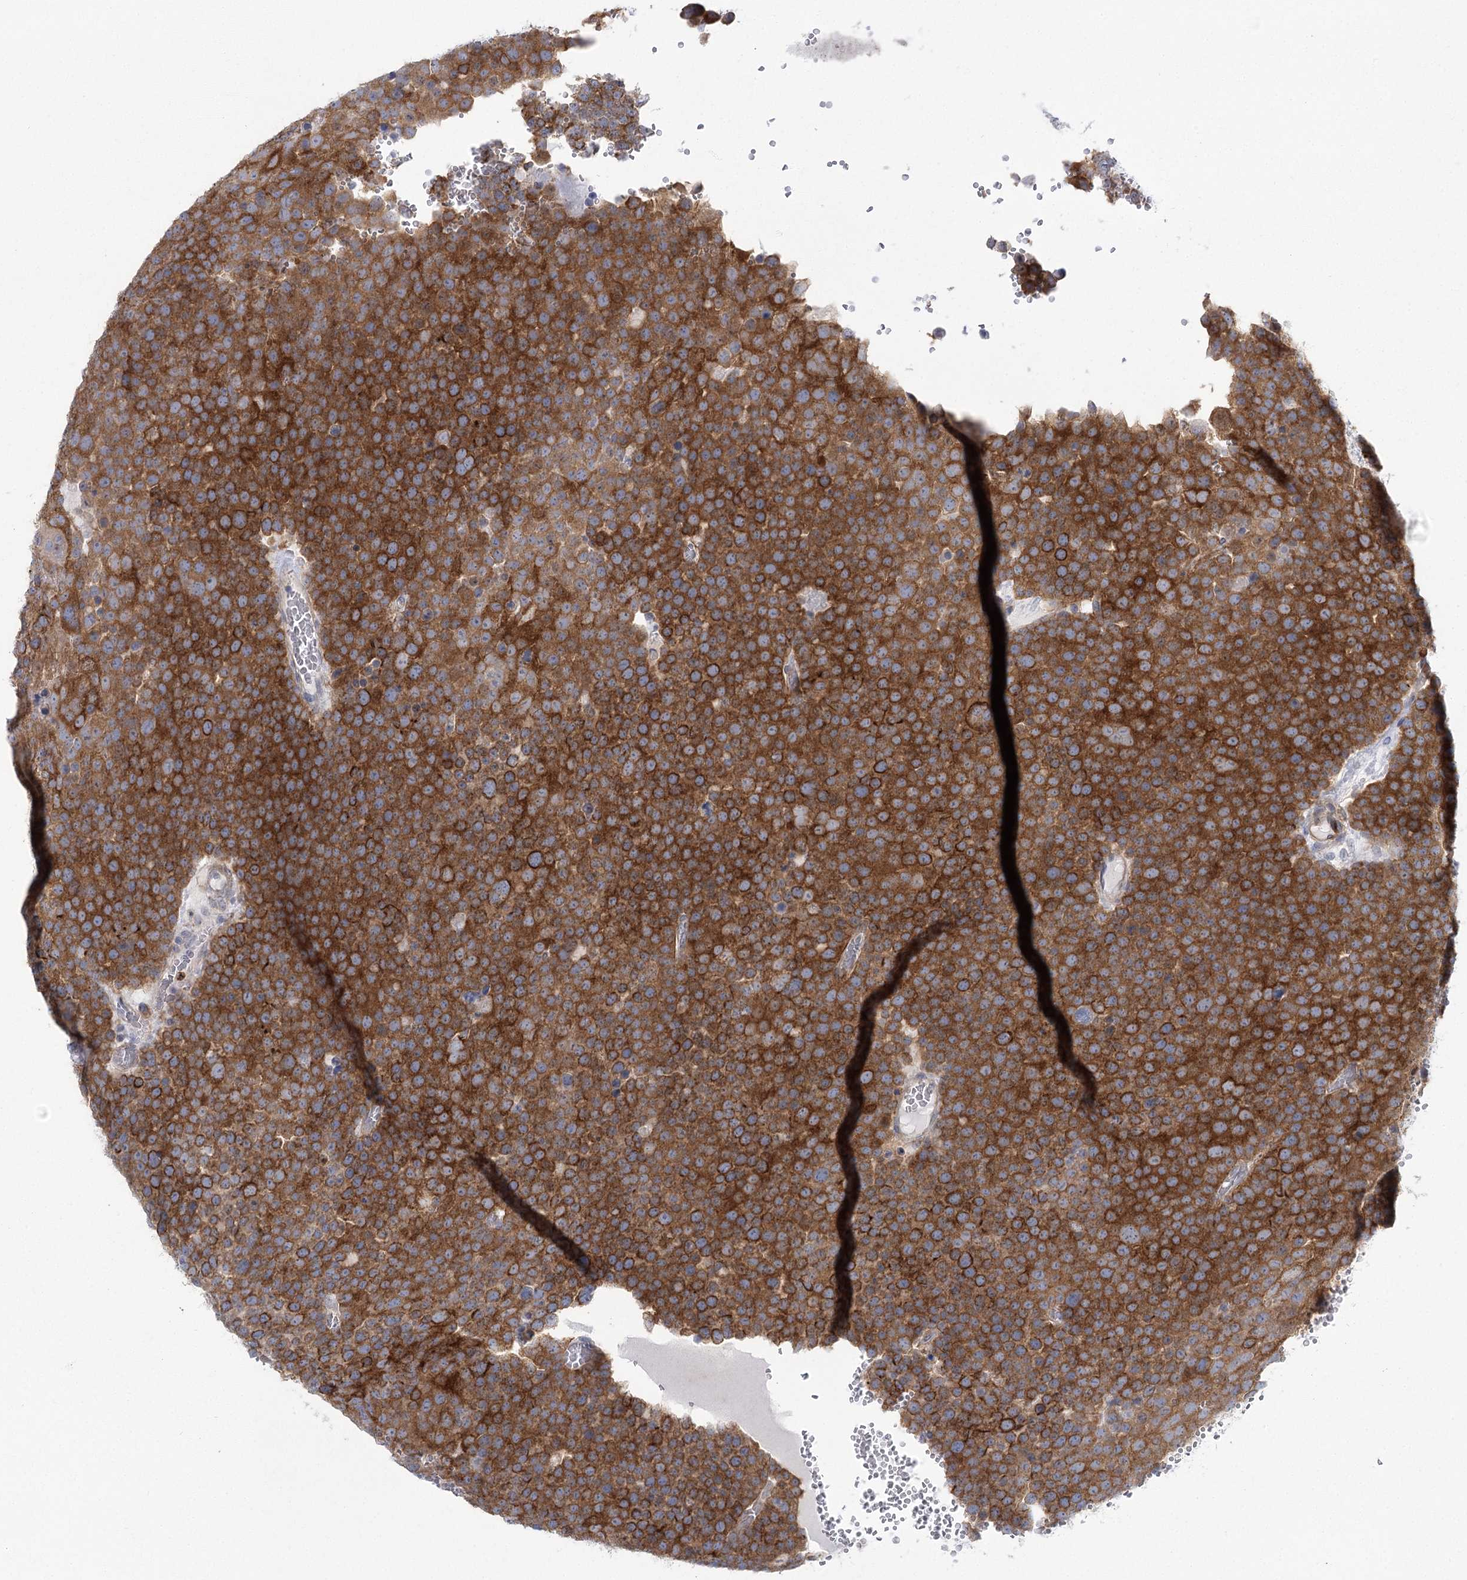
{"staining": {"intensity": "strong", "quantity": ">75%", "location": "cytoplasmic/membranous"}, "tissue": "testis cancer", "cell_type": "Tumor cells", "image_type": "cancer", "snomed": [{"axis": "morphology", "description": "Seminoma, NOS"}, {"axis": "topography", "description": "Testis"}], "caption": "Approximately >75% of tumor cells in human testis cancer exhibit strong cytoplasmic/membranous protein staining as visualized by brown immunohistochemical staining.", "gene": "CCDC88A", "patient": {"sex": "male", "age": 71}}